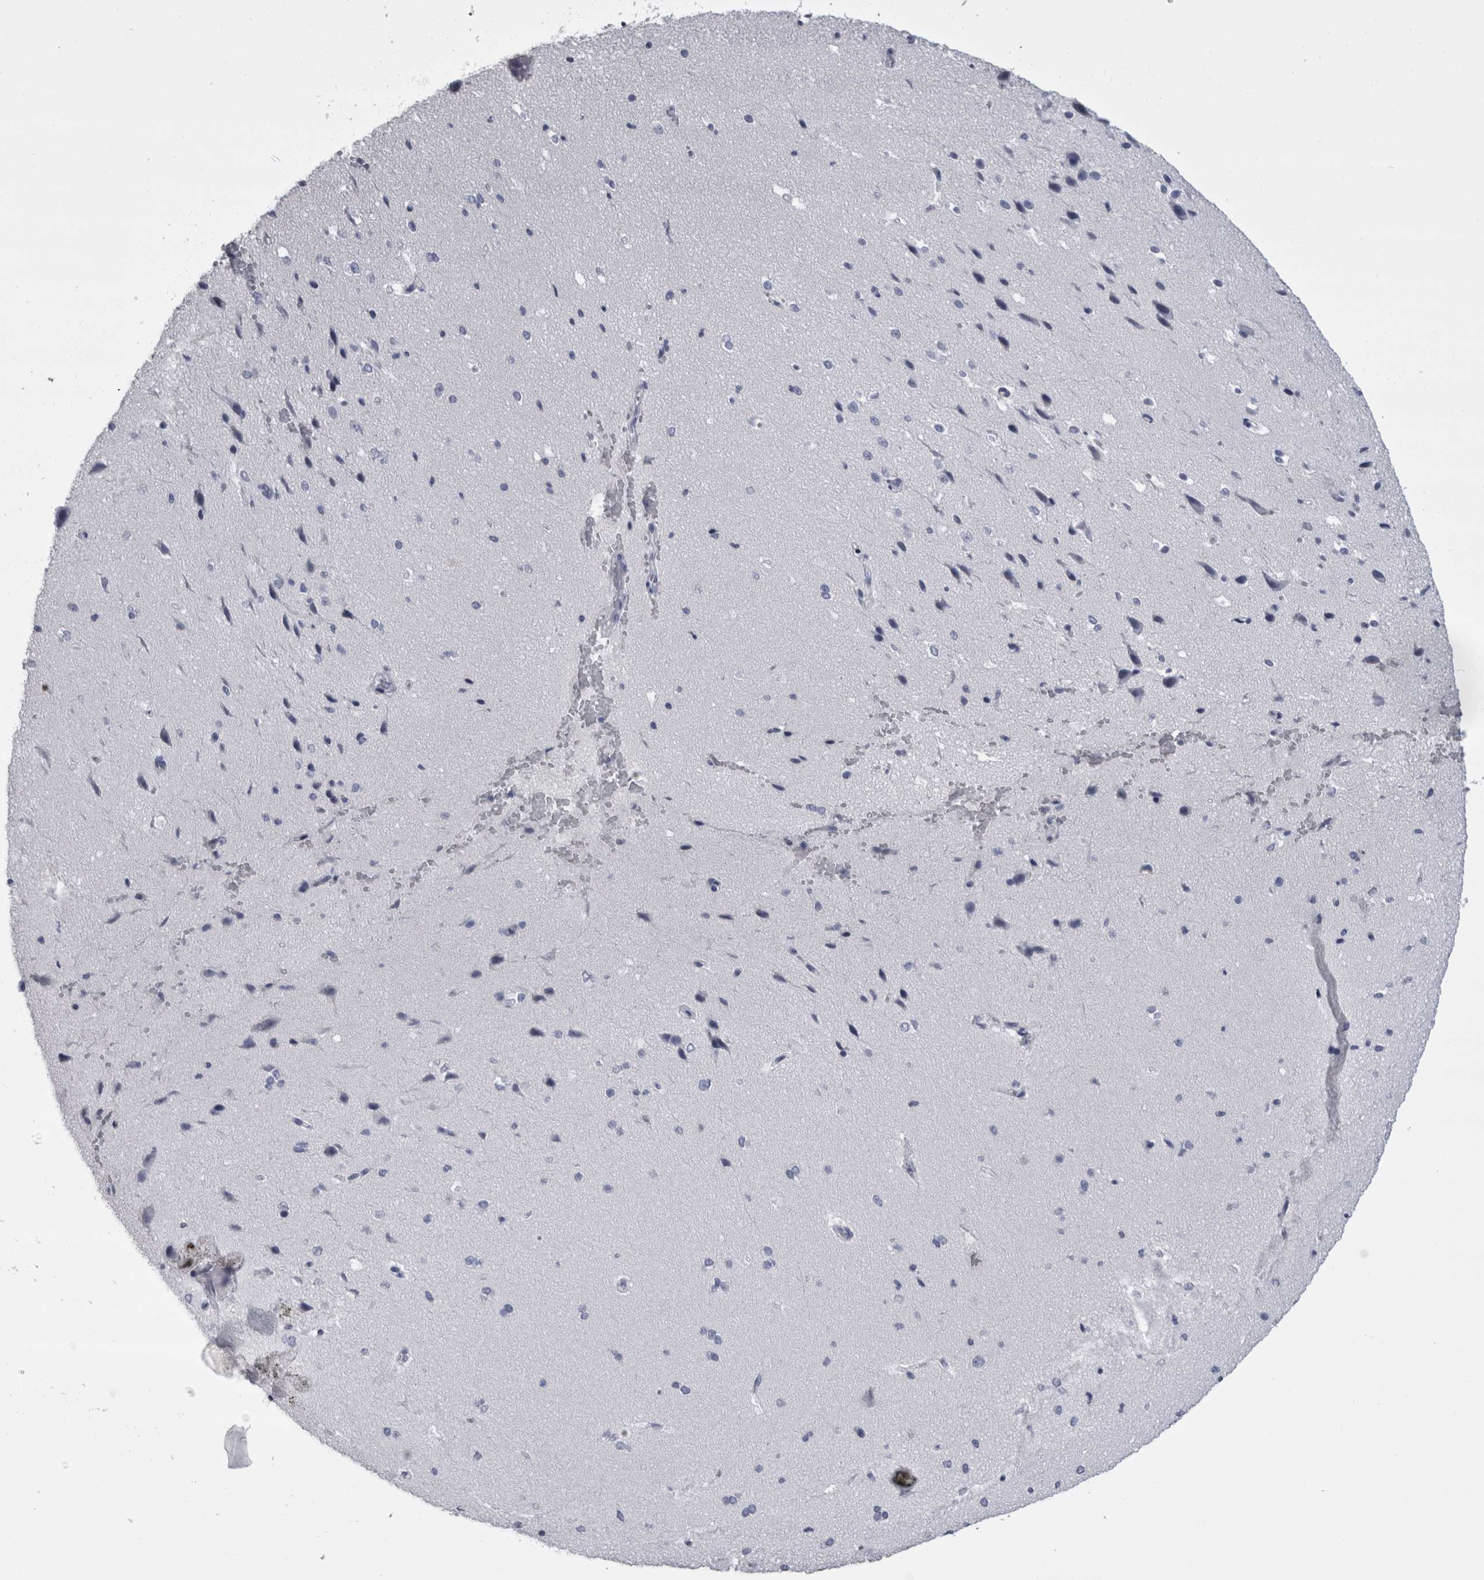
{"staining": {"intensity": "negative", "quantity": "none", "location": "none"}, "tissue": "cerebral cortex", "cell_type": "Endothelial cells", "image_type": "normal", "snomed": [{"axis": "morphology", "description": "Normal tissue, NOS"}, {"axis": "morphology", "description": "Developmental malformation"}, {"axis": "topography", "description": "Cerebral cortex"}], "caption": "The immunohistochemistry (IHC) micrograph has no significant expression in endothelial cells of cerebral cortex.", "gene": "PAX5", "patient": {"sex": "female", "age": 30}}